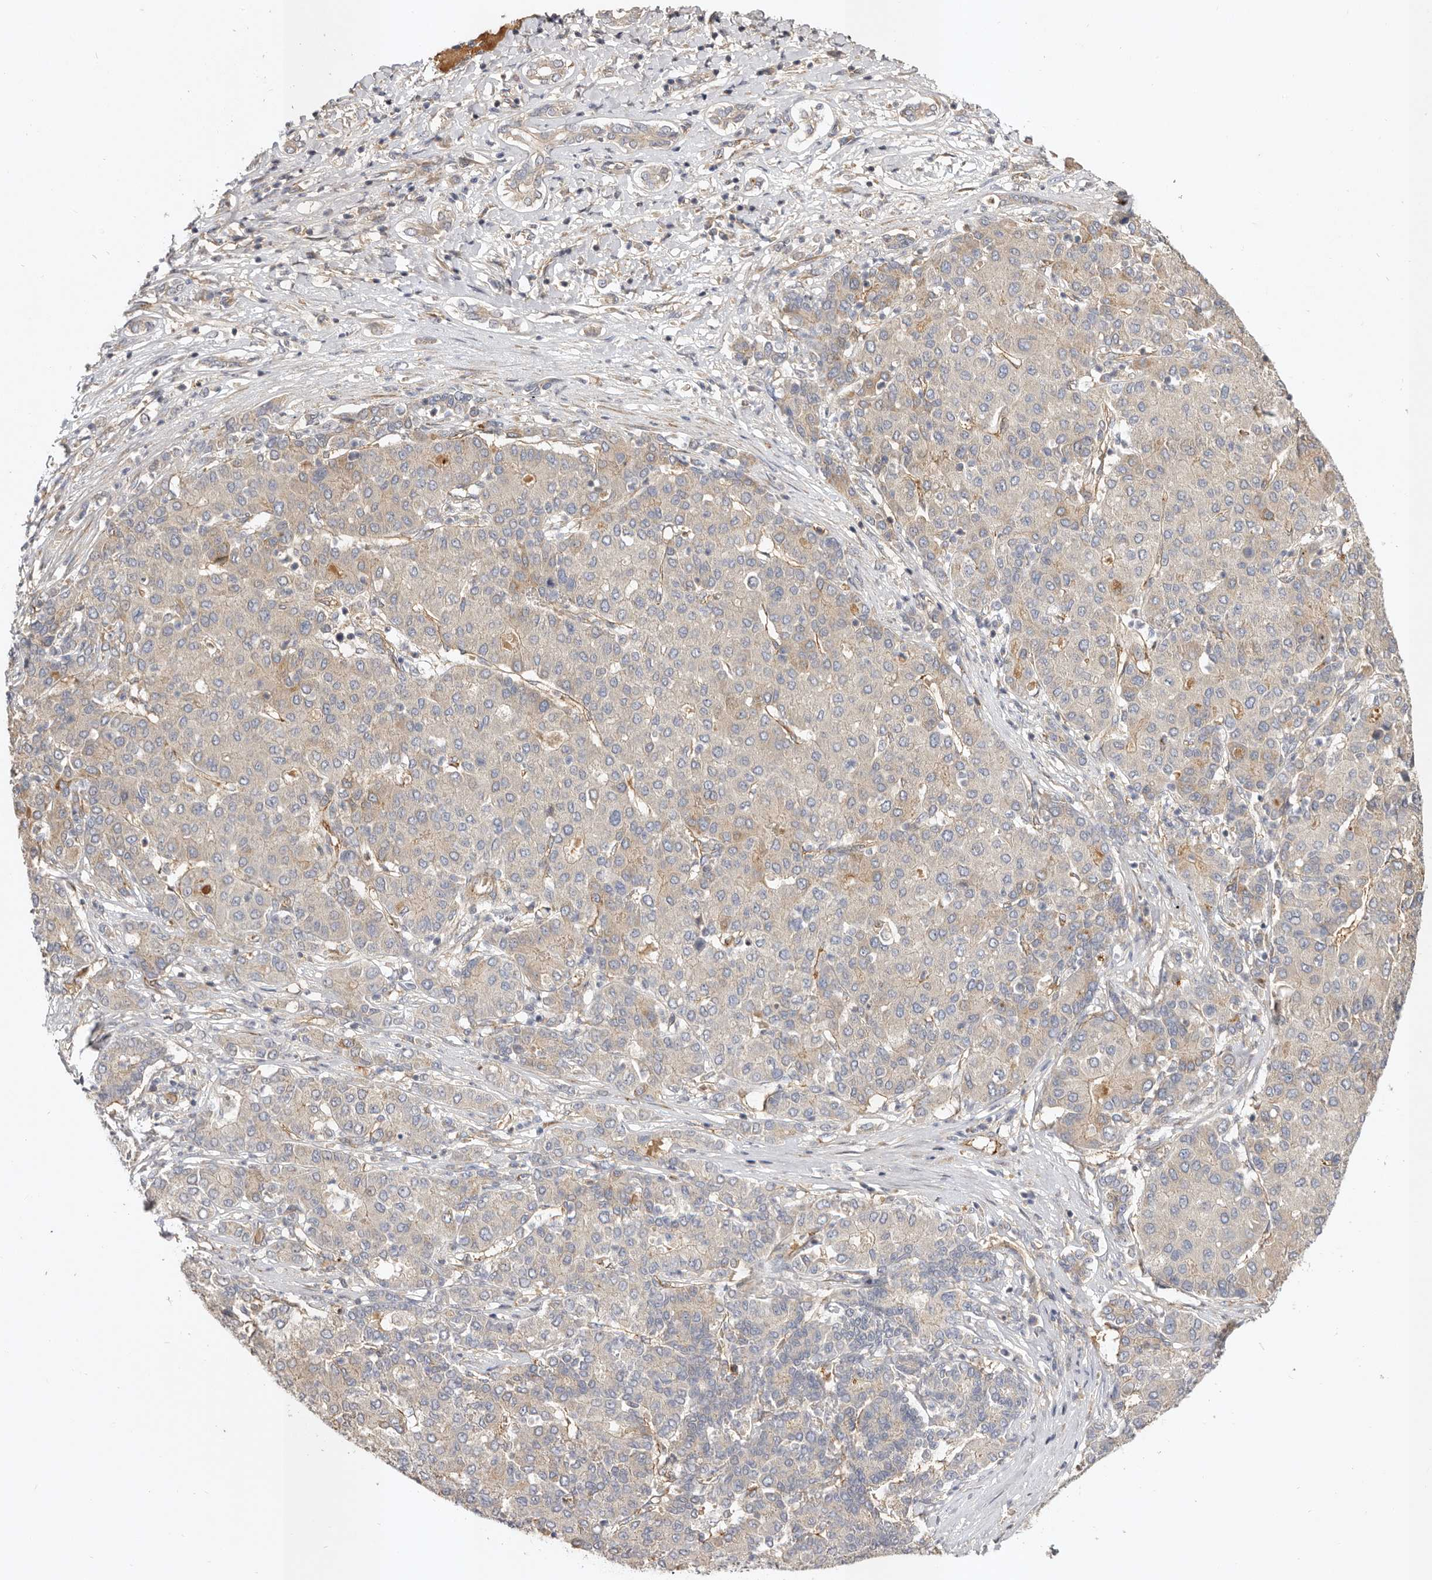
{"staining": {"intensity": "weak", "quantity": "<25%", "location": "cytoplasmic/membranous"}, "tissue": "liver cancer", "cell_type": "Tumor cells", "image_type": "cancer", "snomed": [{"axis": "morphology", "description": "Carcinoma, Hepatocellular, NOS"}, {"axis": "topography", "description": "Liver"}], "caption": "An IHC image of hepatocellular carcinoma (liver) is shown. There is no staining in tumor cells of hepatocellular carcinoma (liver). (DAB (3,3'-diaminobenzidine) IHC with hematoxylin counter stain).", "gene": "ADAMTS9", "patient": {"sex": "male", "age": 65}}